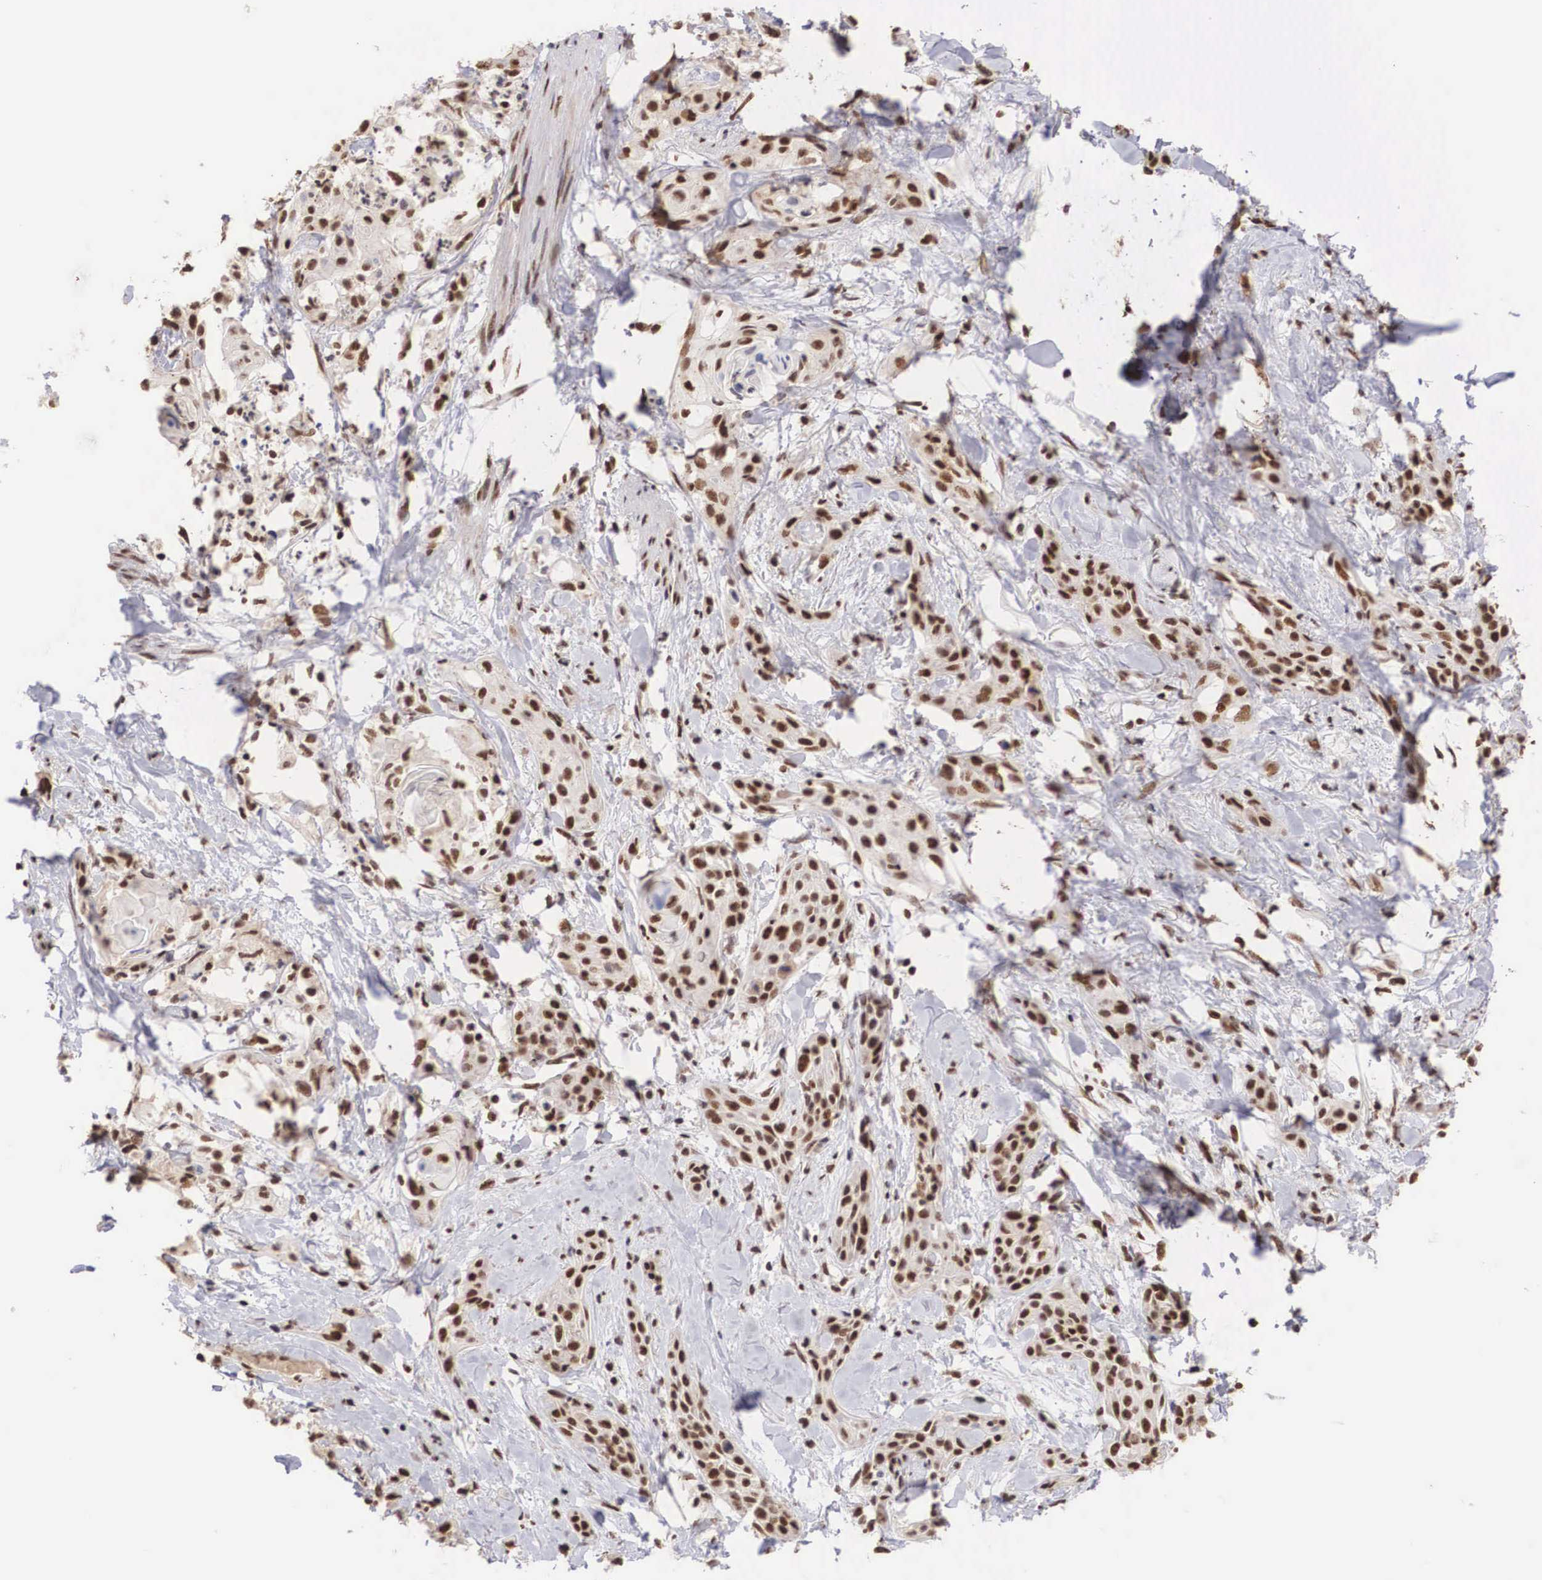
{"staining": {"intensity": "strong", "quantity": ">75%", "location": "nuclear"}, "tissue": "skin cancer", "cell_type": "Tumor cells", "image_type": "cancer", "snomed": [{"axis": "morphology", "description": "Squamous cell carcinoma, NOS"}, {"axis": "topography", "description": "Skin"}, {"axis": "topography", "description": "Anal"}], "caption": "Protein staining by immunohistochemistry demonstrates strong nuclear staining in approximately >75% of tumor cells in skin squamous cell carcinoma.", "gene": "HTATSF1", "patient": {"sex": "male", "age": 64}}